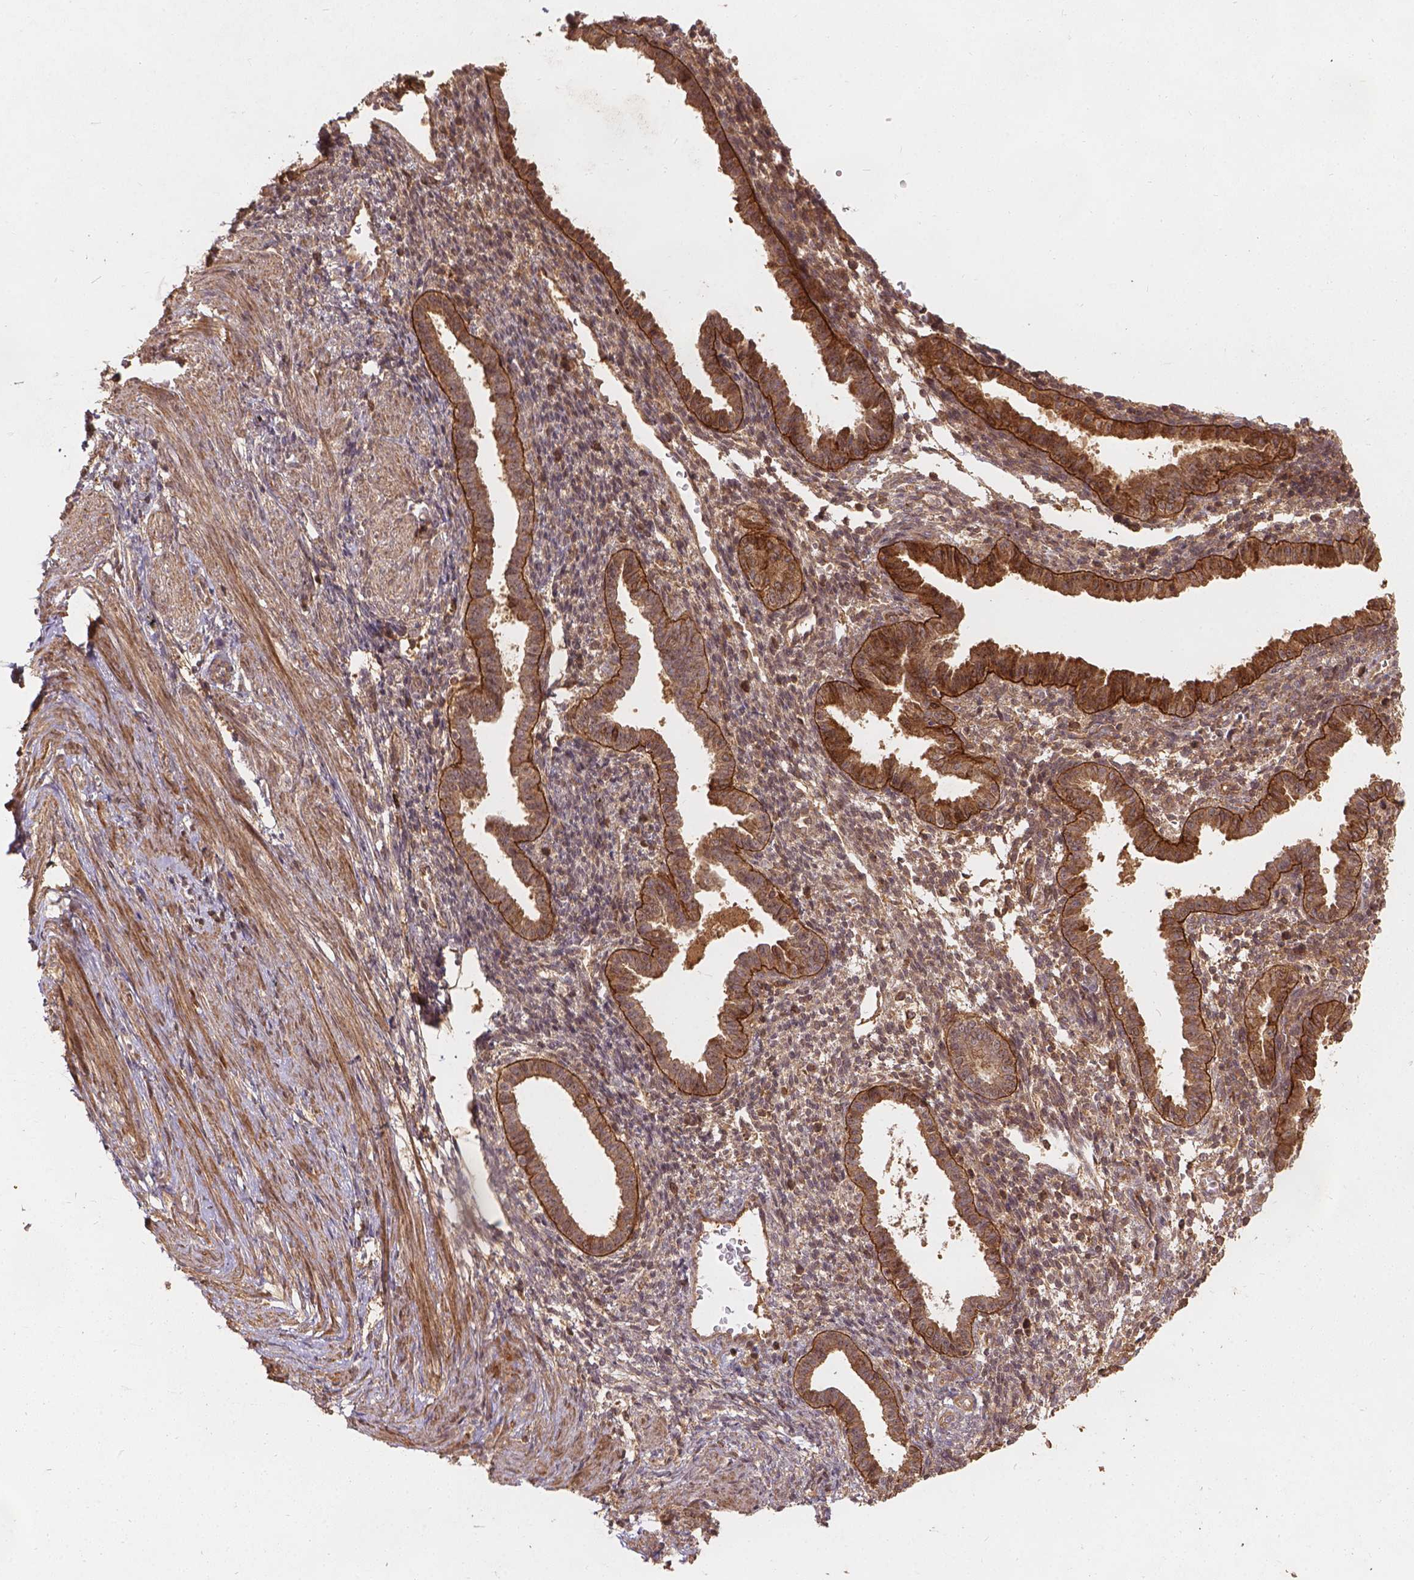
{"staining": {"intensity": "moderate", "quantity": ">75%", "location": "cytoplasmic/membranous"}, "tissue": "endometrium", "cell_type": "Cells in endometrial stroma", "image_type": "normal", "snomed": [{"axis": "morphology", "description": "Normal tissue, NOS"}, {"axis": "topography", "description": "Endometrium"}], "caption": "Endometrium stained with a brown dye demonstrates moderate cytoplasmic/membranous positive staining in about >75% of cells in endometrial stroma.", "gene": "XPR1", "patient": {"sex": "female", "age": 37}}